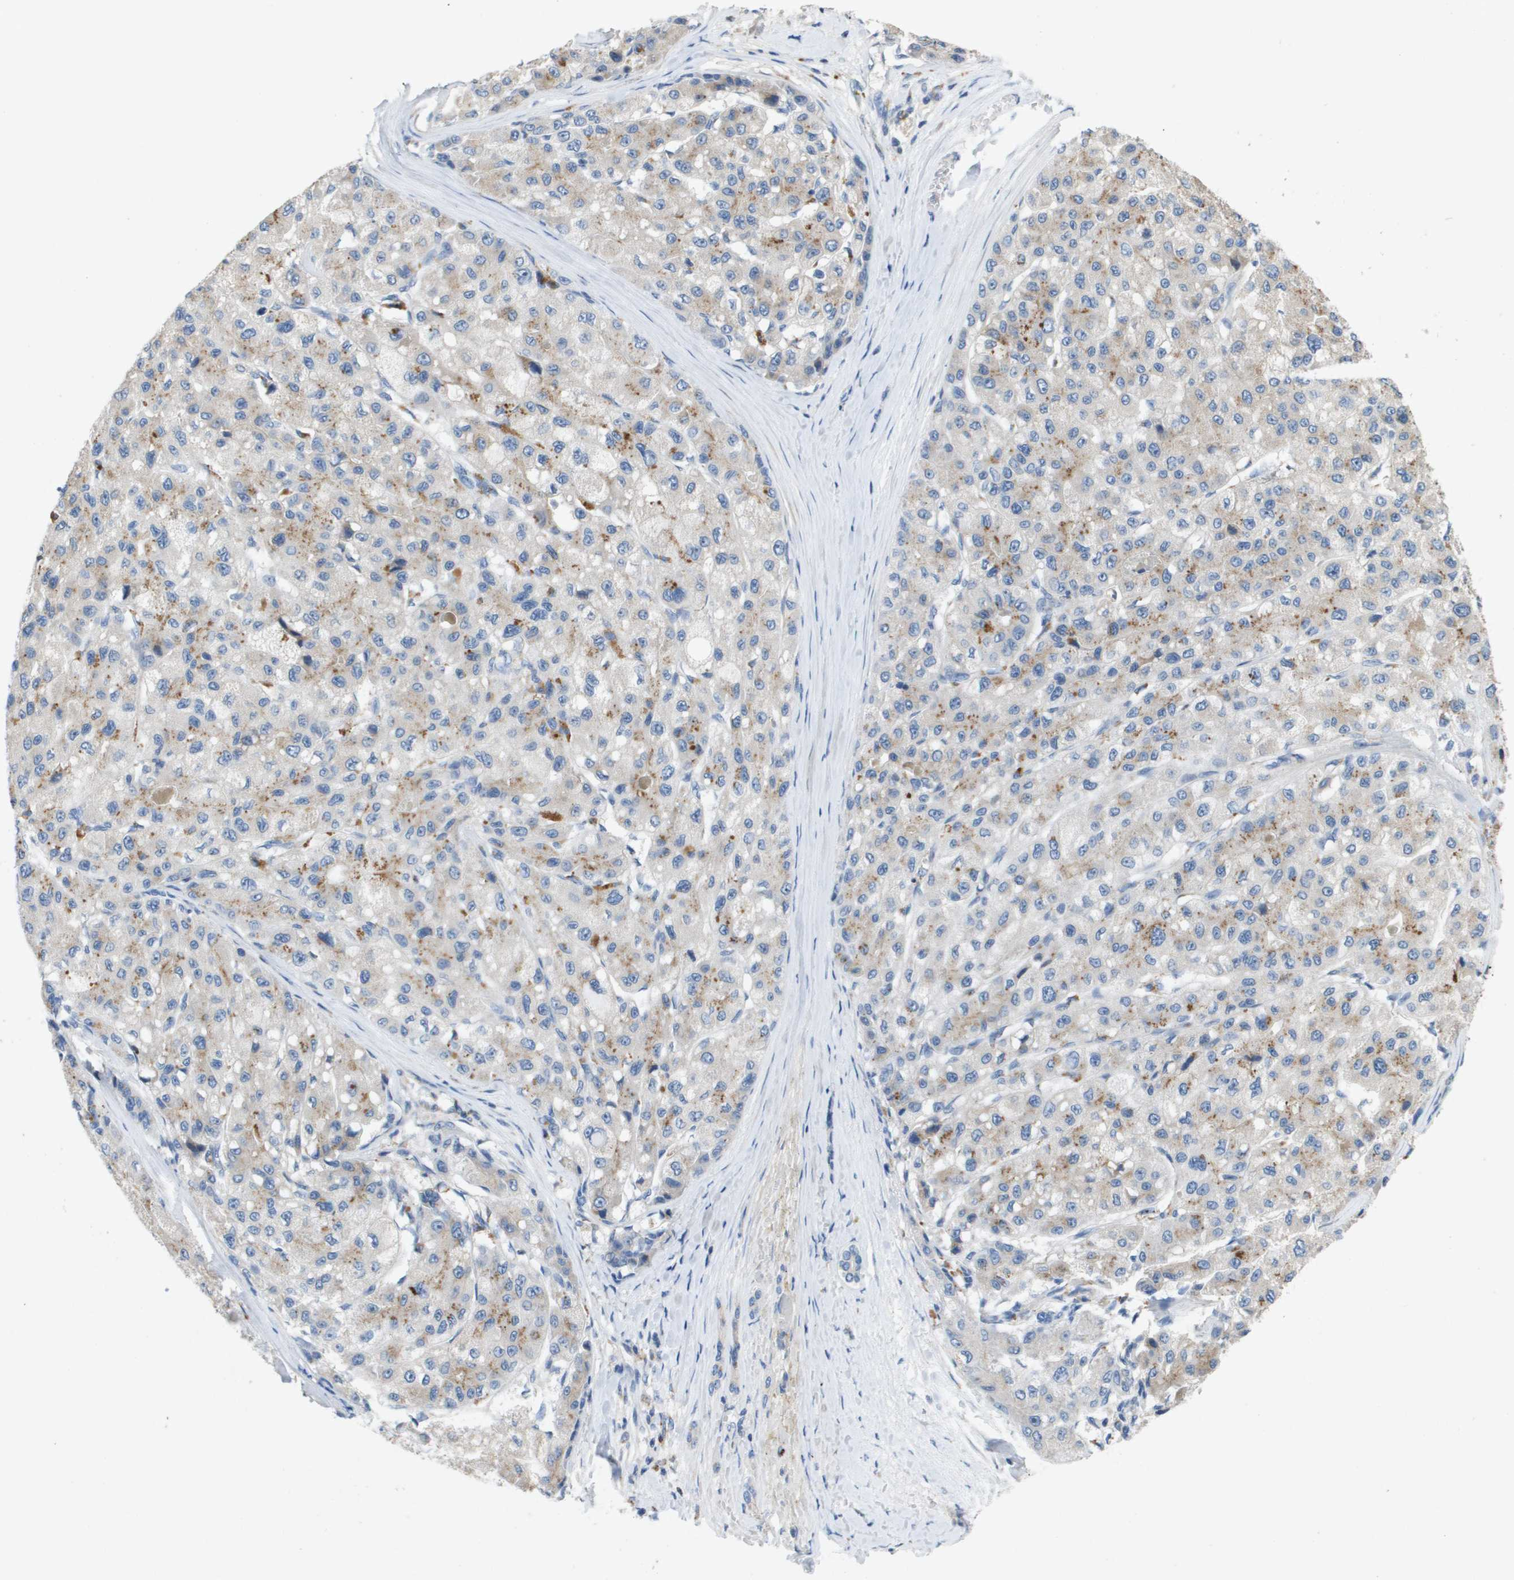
{"staining": {"intensity": "moderate", "quantity": "<25%", "location": "cytoplasmic/membranous"}, "tissue": "liver cancer", "cell_type": "Tumor cells", "image_type": "cancer", "snomed": [{"axis": "morphology", "description": "Carcinoma, Hepatocellular, NOS"}, {"axis": "topography", "description": "Liver"}], "caption": "The micrograph exhibits a brown stain indicating the presence of a protein in the cytoplasmic/membranous of tumor cells in hepatocellular carcinoma (liver).", "gene": "B3GNT5", "patient": {"sex": "male", "age": 80}}